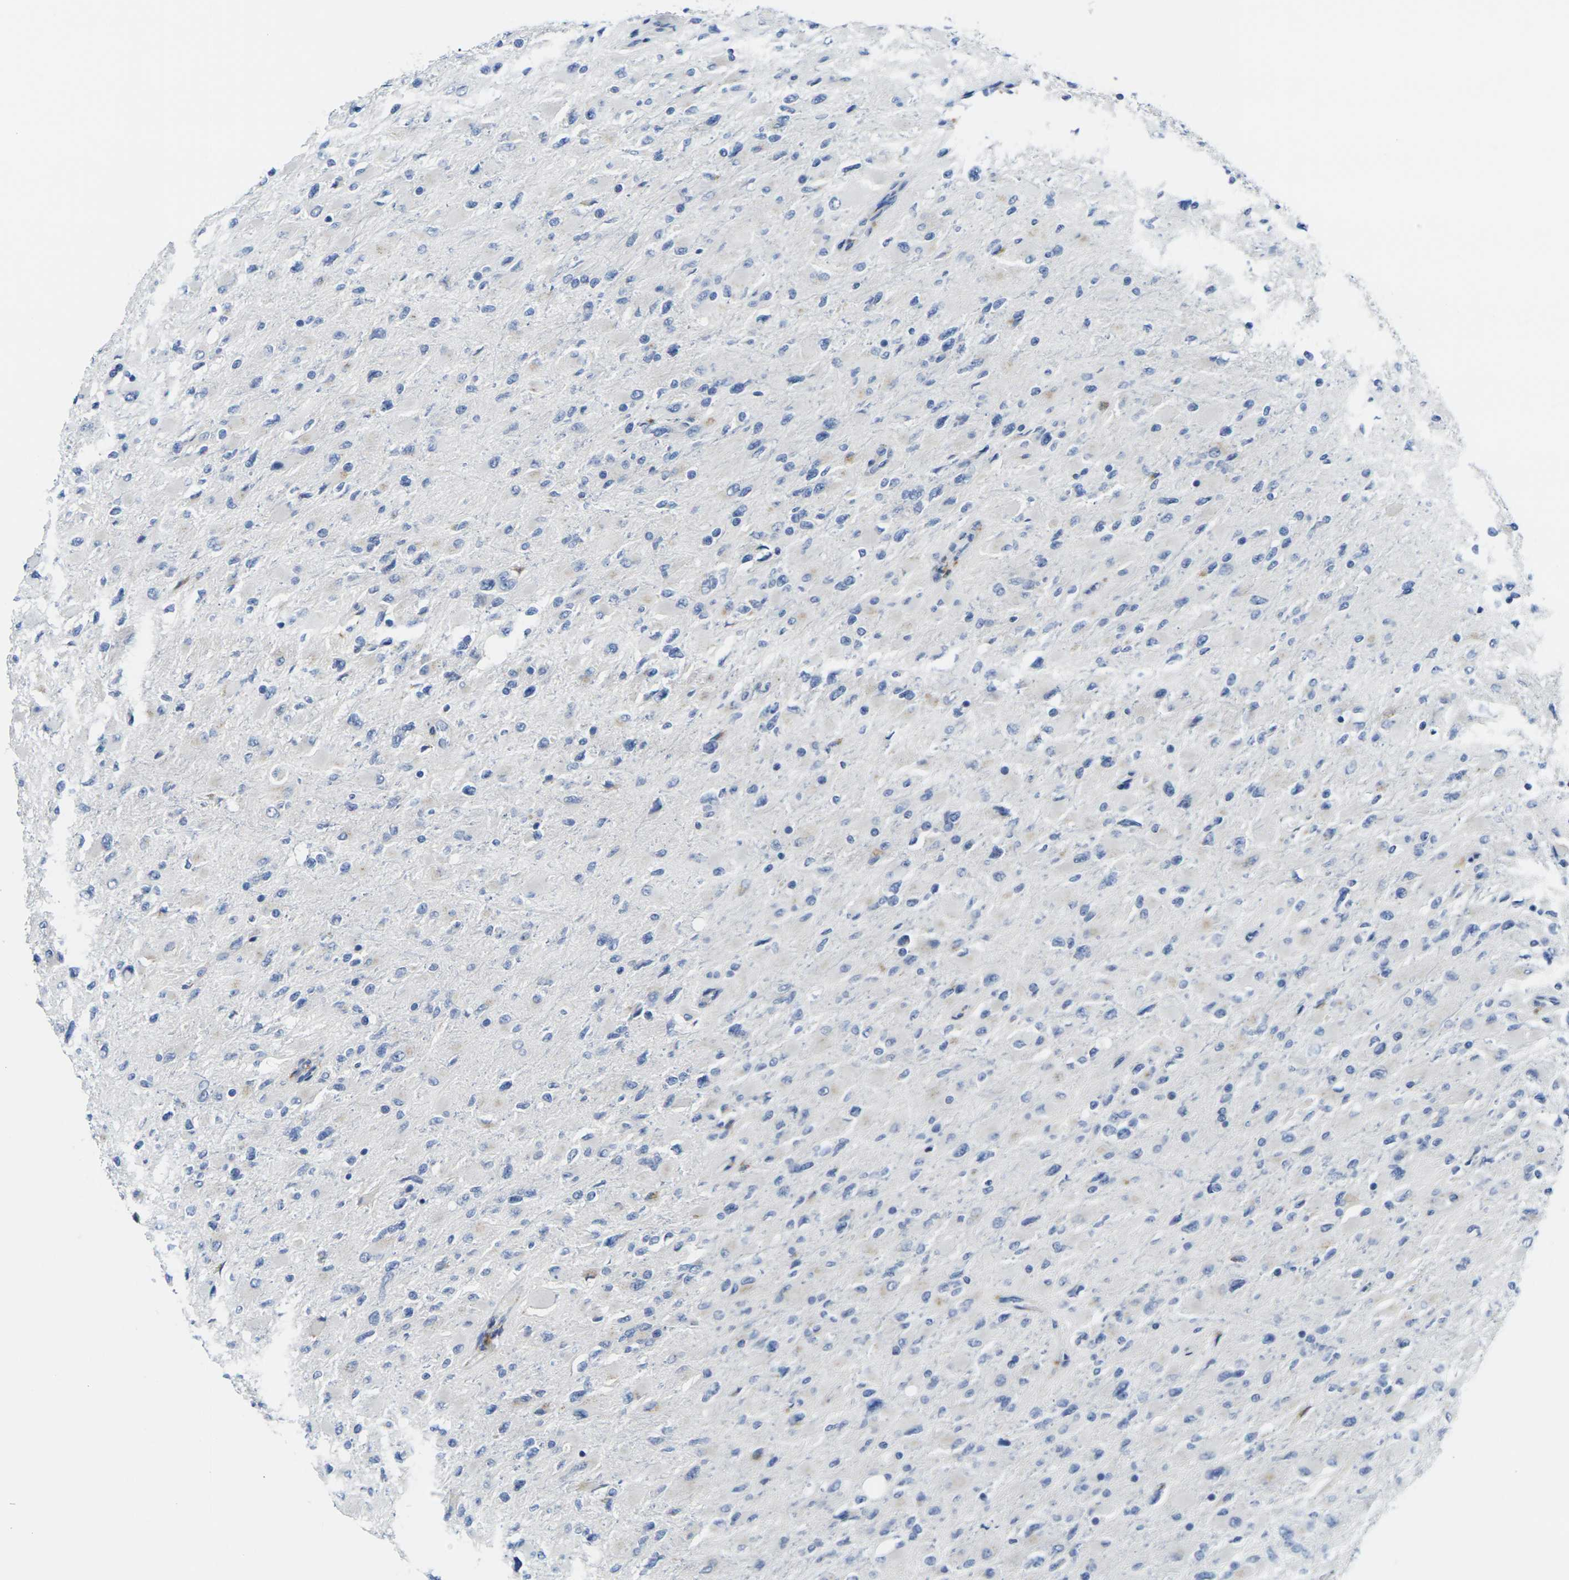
{"staining": {"intensity": "negative", "quantity": "none", "location": "none"}, "tissue": "glioma", "cell_type": "Tumor cells", "image_type": "cancer", "snomed": [{"axis": "morphology", "description": "Glioma, malignant, High grade"}, {"axis": "topography", "description": "Cerebral cortex"}], "caption": "Immunohistochemistry (IHC) of glioma displays no positivity in tumor cells.", "gene": "CRK", "patient": {"sex": "female", "age": 36}}